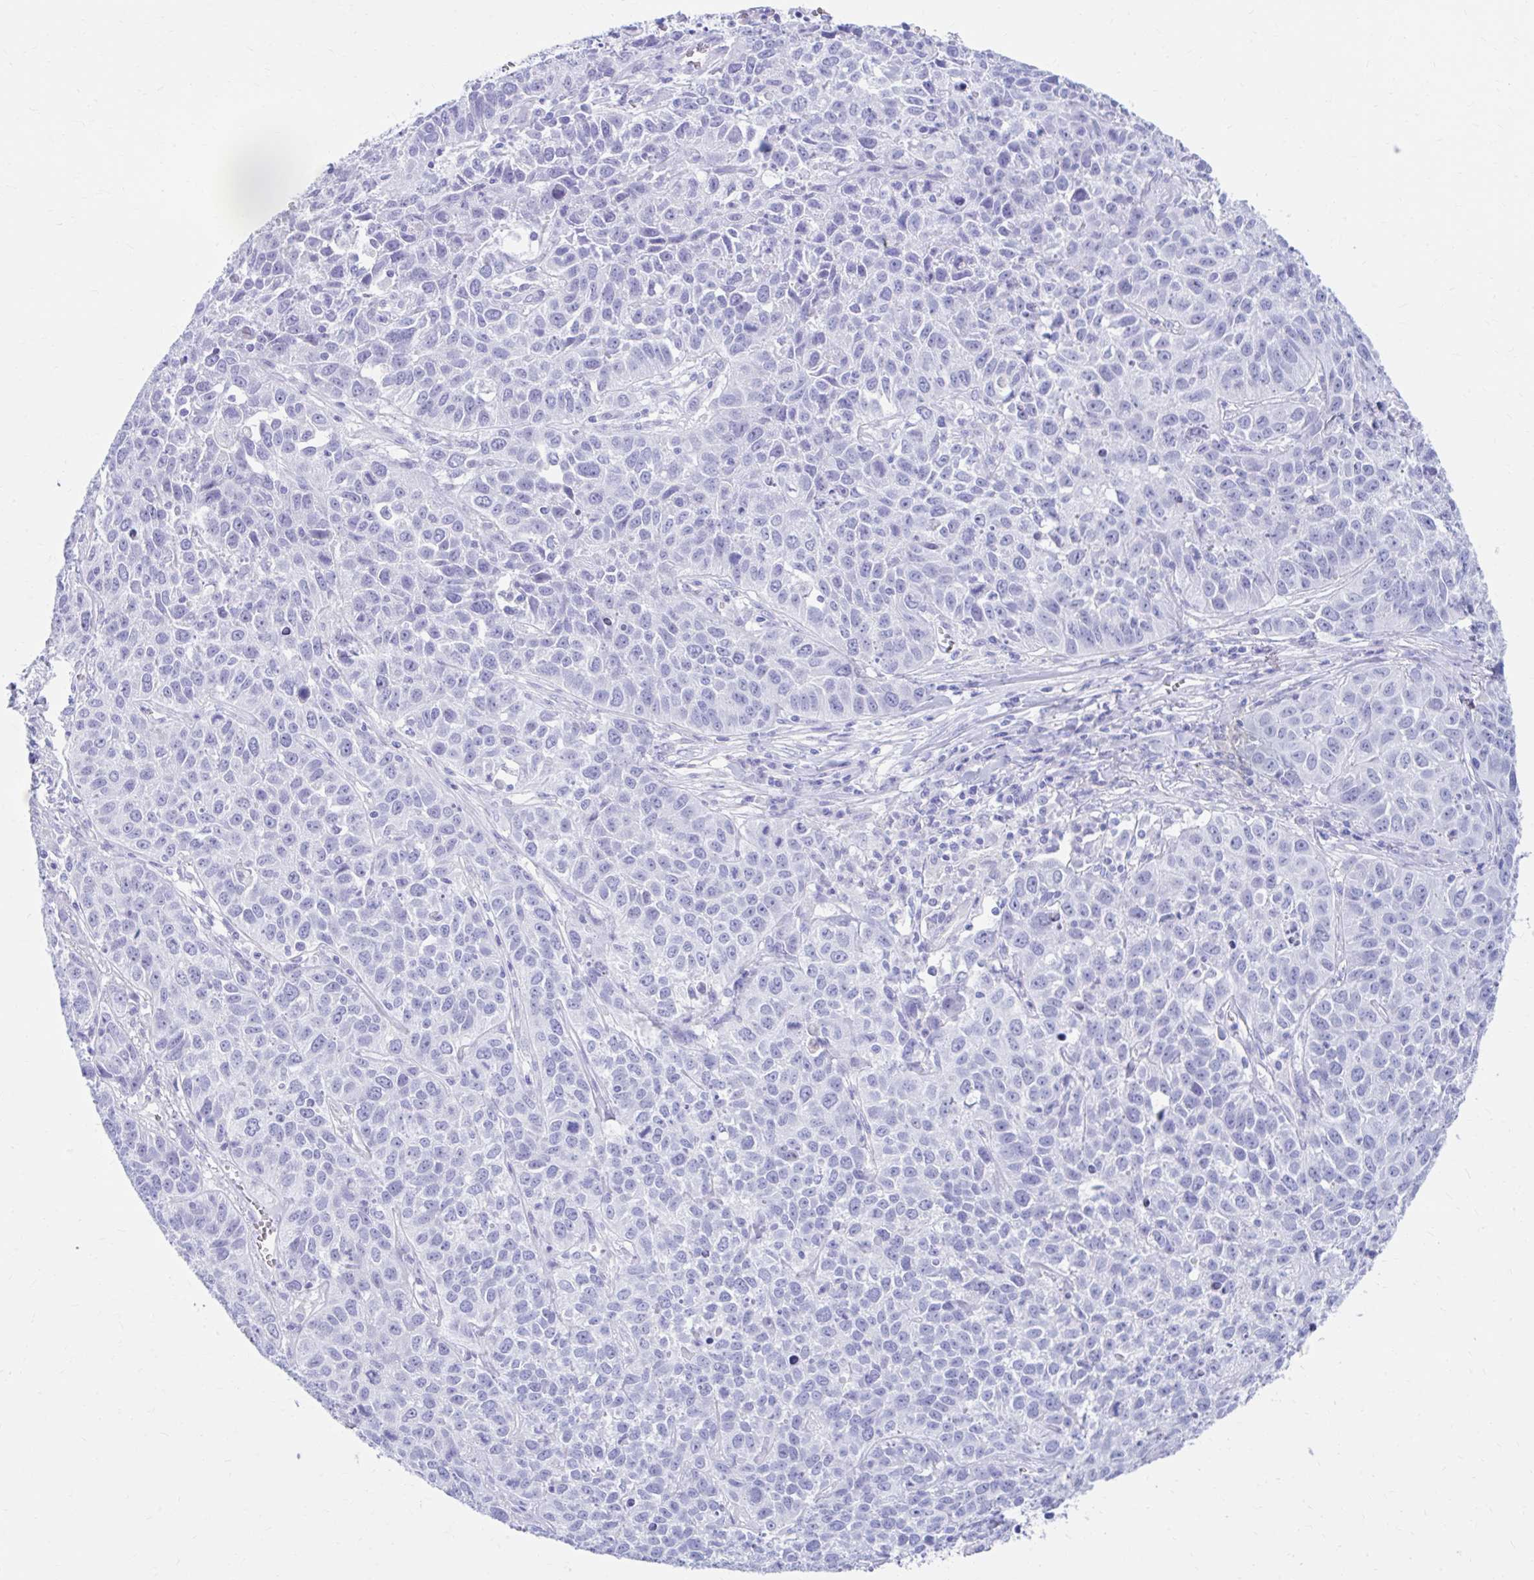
{"staining": {"intensity": "negative", "quantity": "none", "location": "none"}, "tissue": "lung cancer", "cell_type": "Tumor cells", "image_type": "cancer", "snomed": [{"axis": "morphology", "description": "Squamous cell carcinoma, NOS"}, {"axis": "topography", "description": "Lung"}], "caption": "Lung cancer was stained to show a protein in brown. There is no significant staining in tumor cells. (Immunohistochemistry, brightfield microscopy, high magnification).", "gene": "NSG2", "patient": {"sex": "male", "age": 76}}